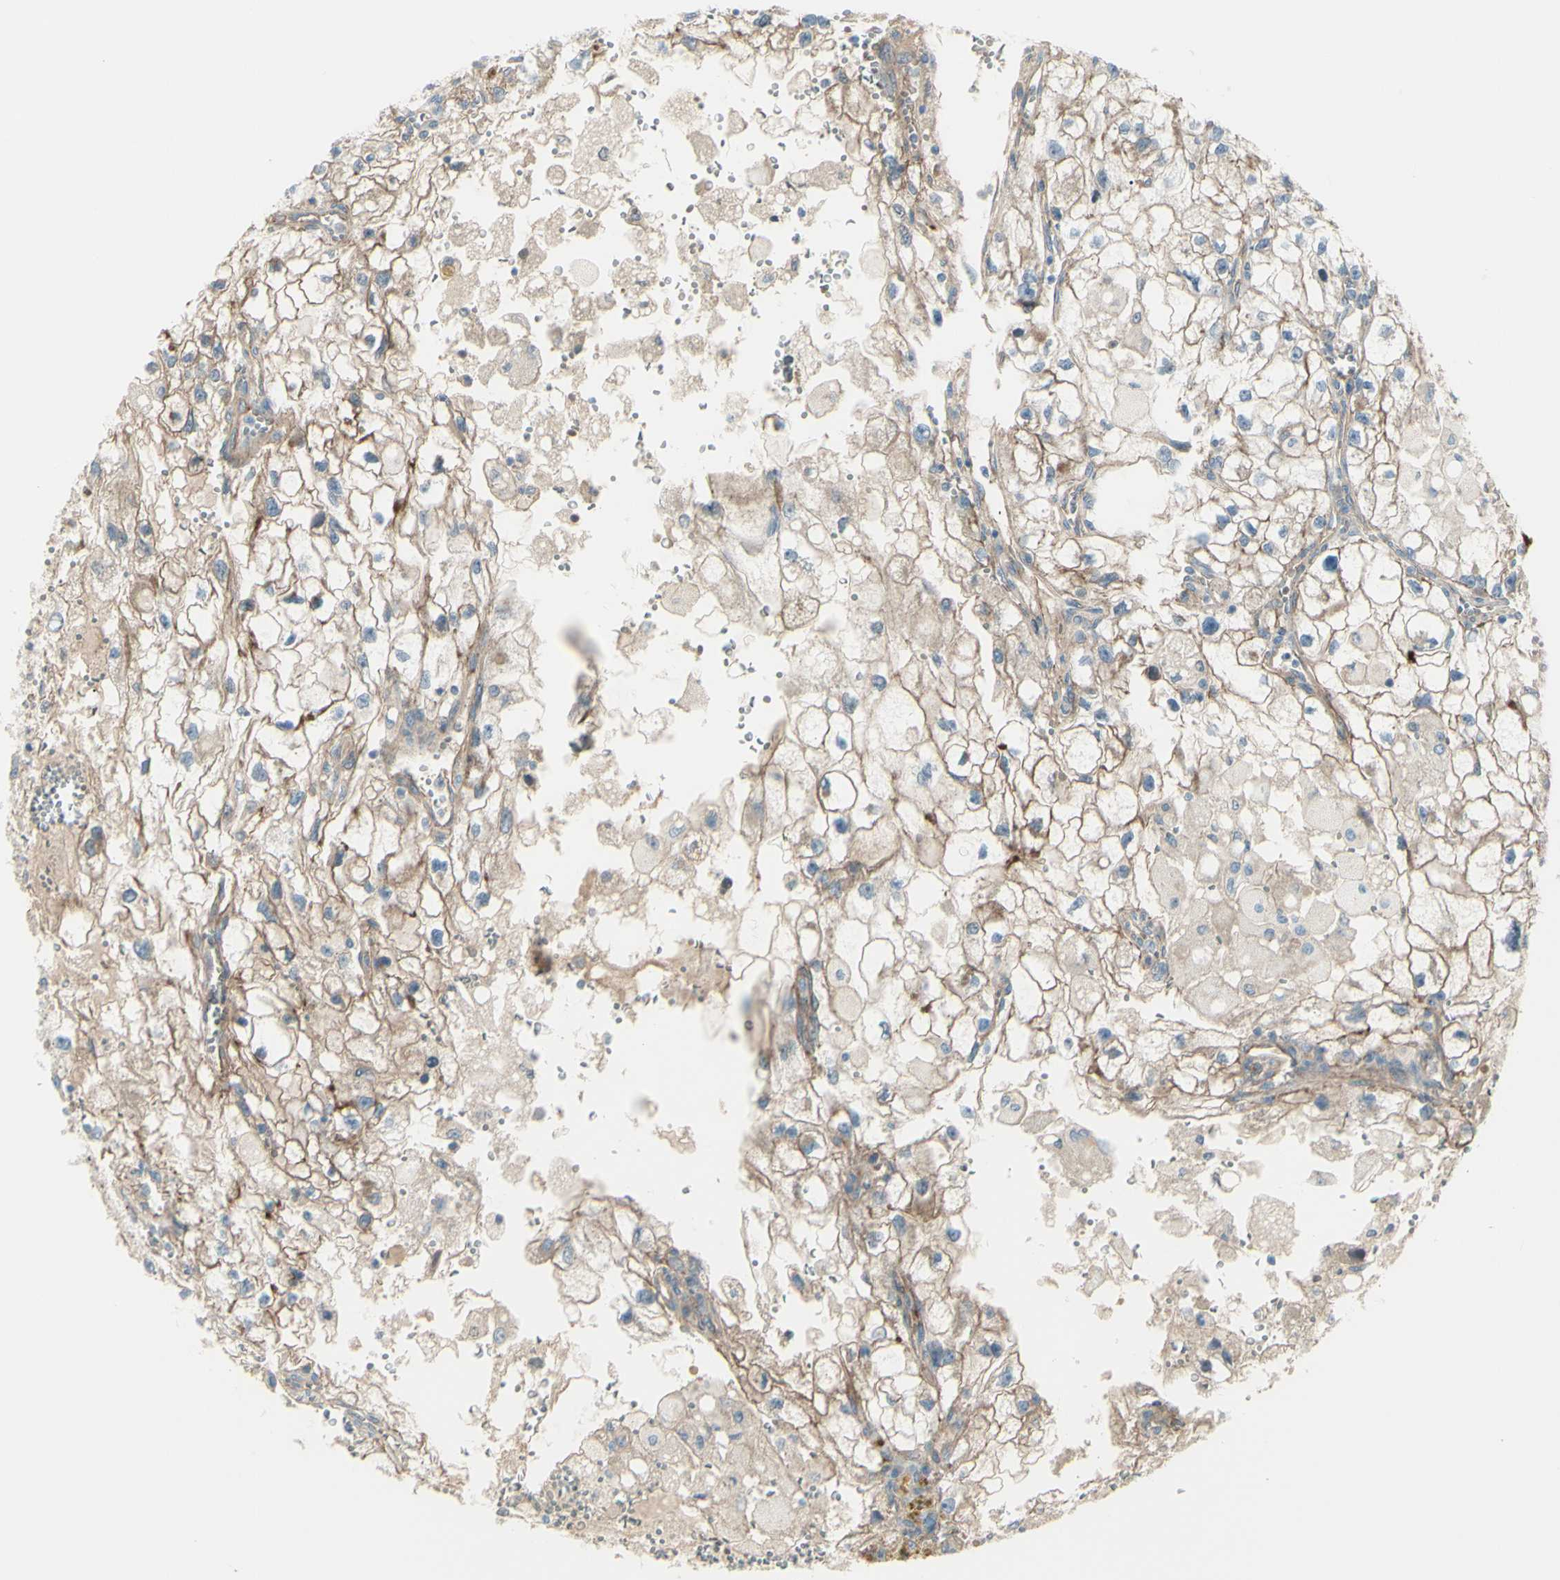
{"staining": {"intensity": "weak", "quantity": ">75%", "location": "cytoplasmic/membranous"}, "tissue": "renal cancer", "cell_type": "Tumor cells", "image_type": "cancer", "snomed": [{"axis": "morphology", "description": "Adenocarcinoma, NOS"}, {"axis": "topography", "description": "Kidney"}], "caption": "This histopathology image demonstrates renal cancer stained with immunohistochemistry (IHC) to label a protein in brown. The cytoplasmic/membranous of tumor cells show weak positivity for the protein. Nuclei are counter-stained blue.", "gene": "PCDHGA2", "patient": {"sex": "female", "age": 70}}